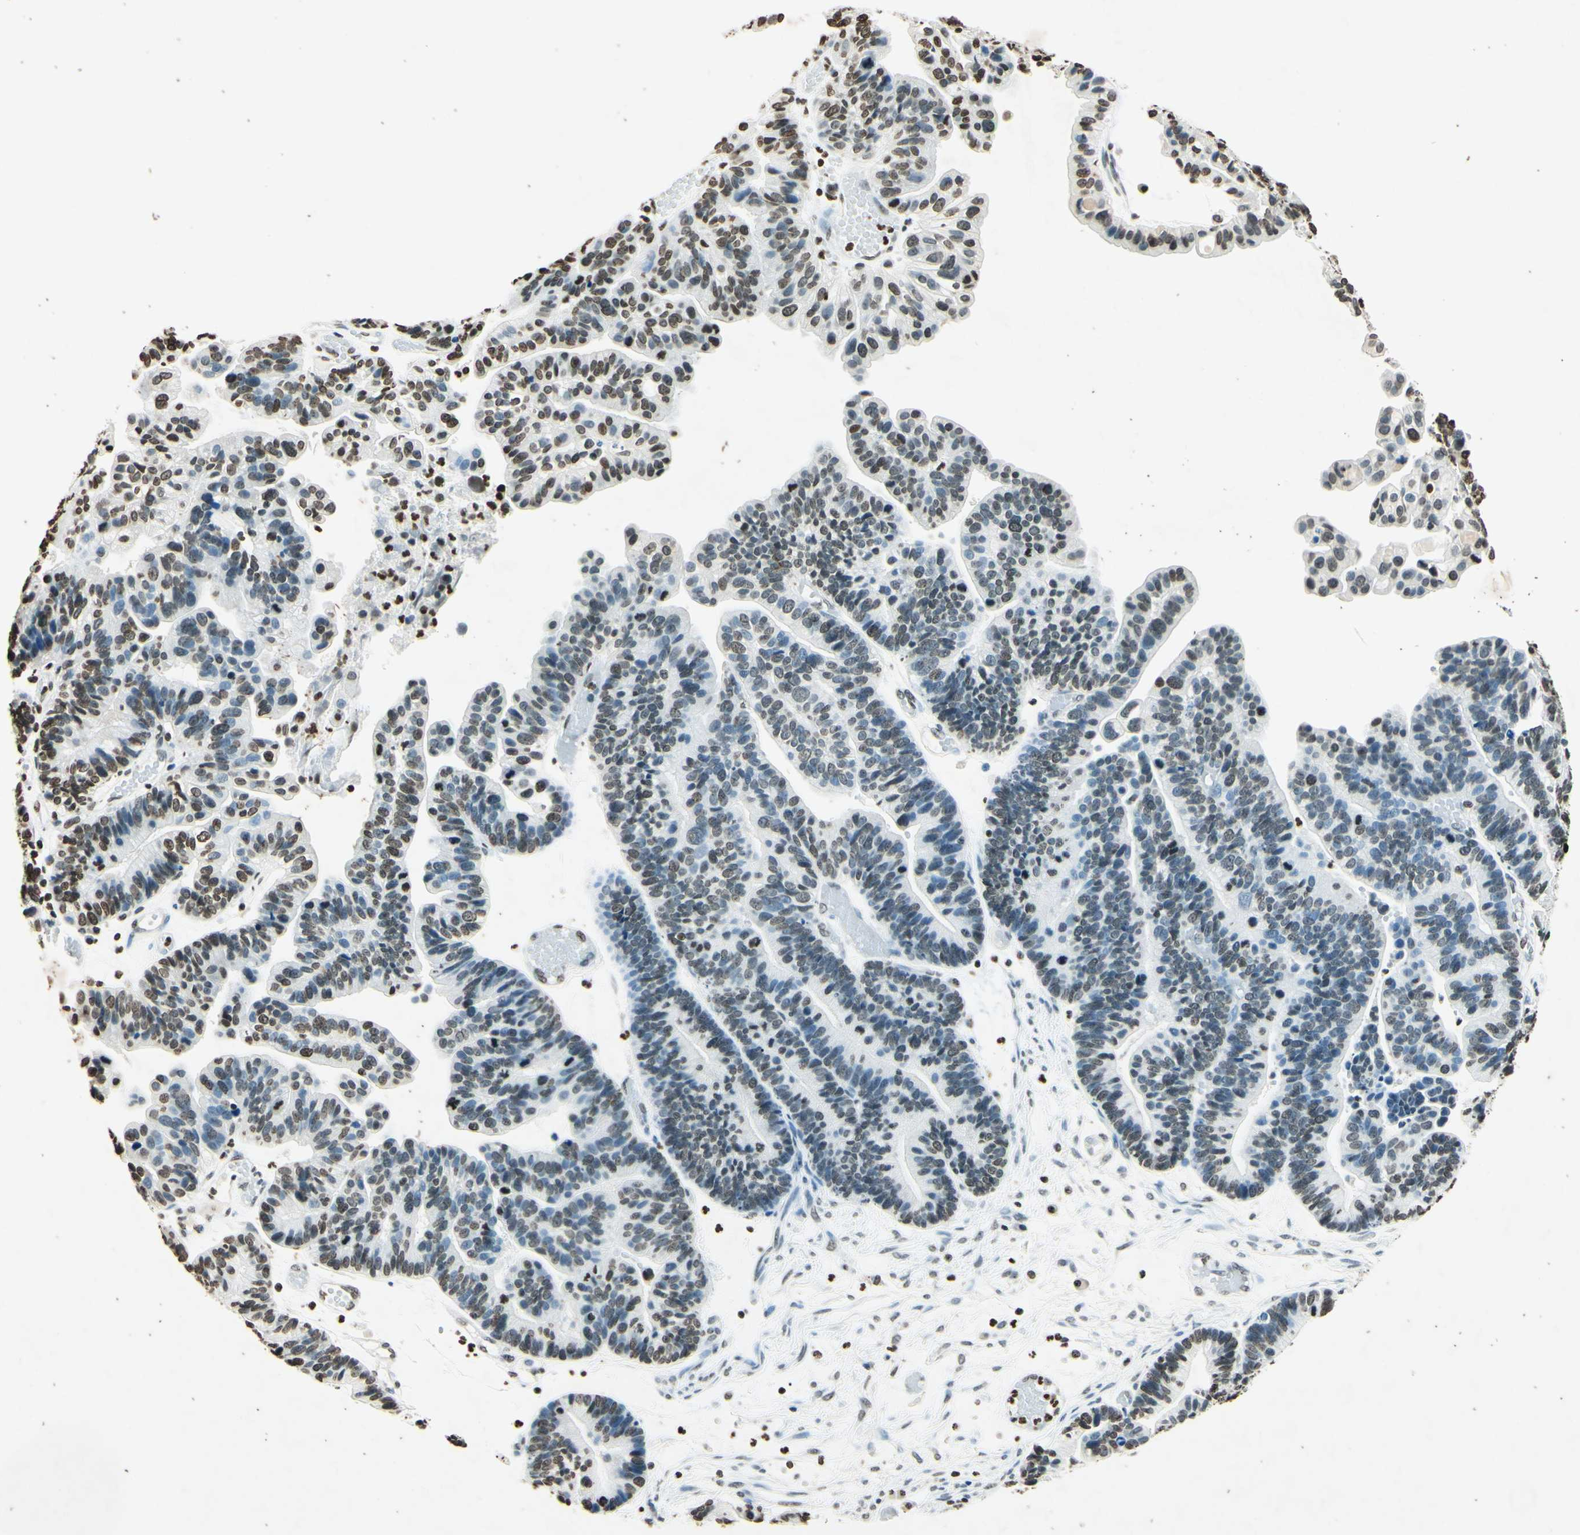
{"staining": {"intensity": "weak", "quantity": "25%-75%", "location": "nuclear"}, "tissue": "ovarian cancer", "cell_type": "Tumor cells", "image_type": "cancer", "snomed": [{"axis": "morphology", "description": "Cystadenocarcinoma, serous, NOS"}, {"axis": "topography", "description": "Ovary"}], "caption": "This micrograph shows ovarian cancer (serous cystadenocarcinoma) stained with immunohistochemistry (IHC) to label a protein in brown. The nuclear of tumor cells show weak positivity for the protein. Nuclei are counter-stained blue.", "gene": "MSH2", "patient": {"sex": "female", "age": 56}}